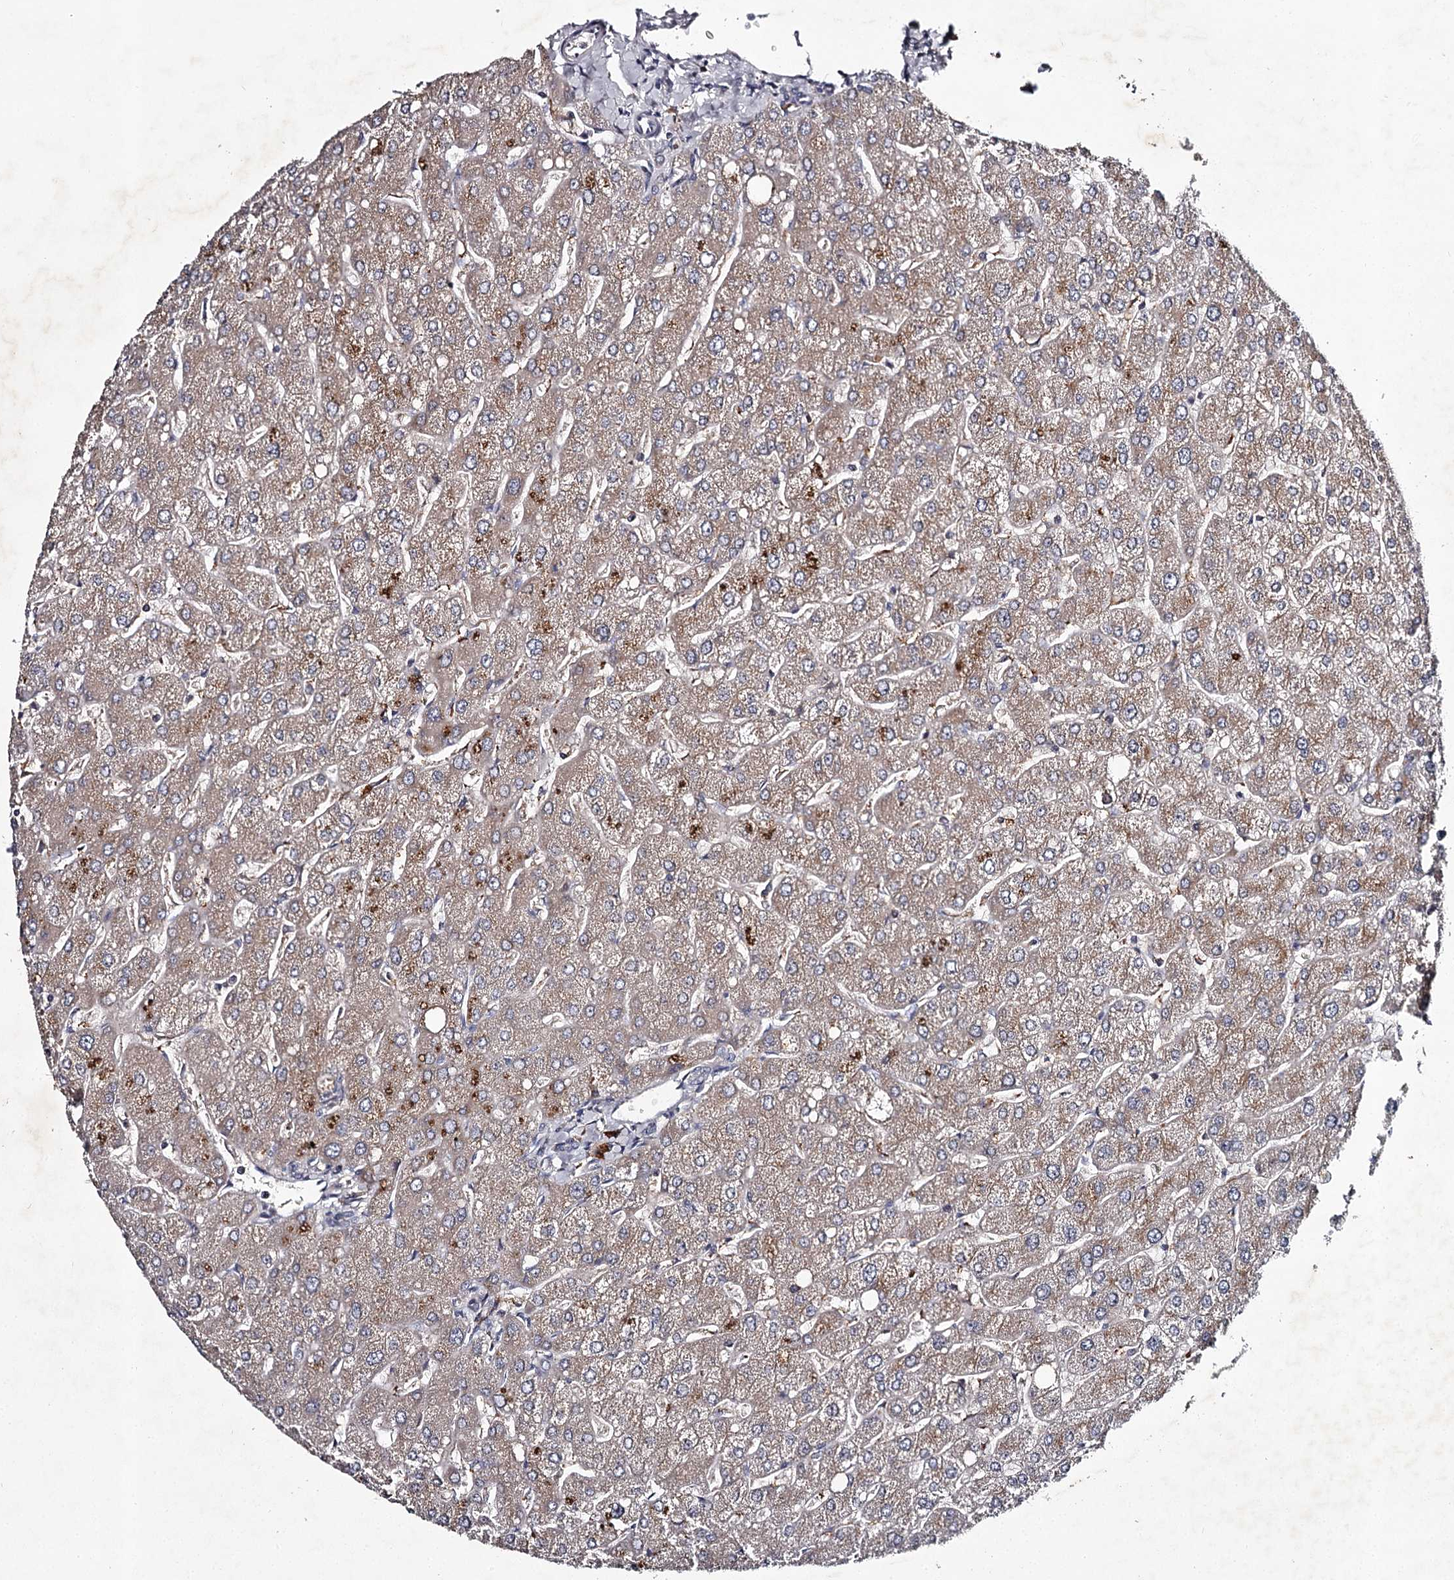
{"staining": {"intensity": "negative", "quantity": "none", "location": "none"}, "tissue": "liver", "cell_type": "Cholangiocytes", "image_type": "normal", "snomed": [{"axis": "morphology", "description": "Normal tissue, NOS"}, {"axis": "topography", "description": "Liver"}], "caption": "Immunohistochemistry of unremarkable human liver shows no expression in cholangiocytes.", "gene": "RASSF6", "patient": {"sex": "male", "age": 55}}